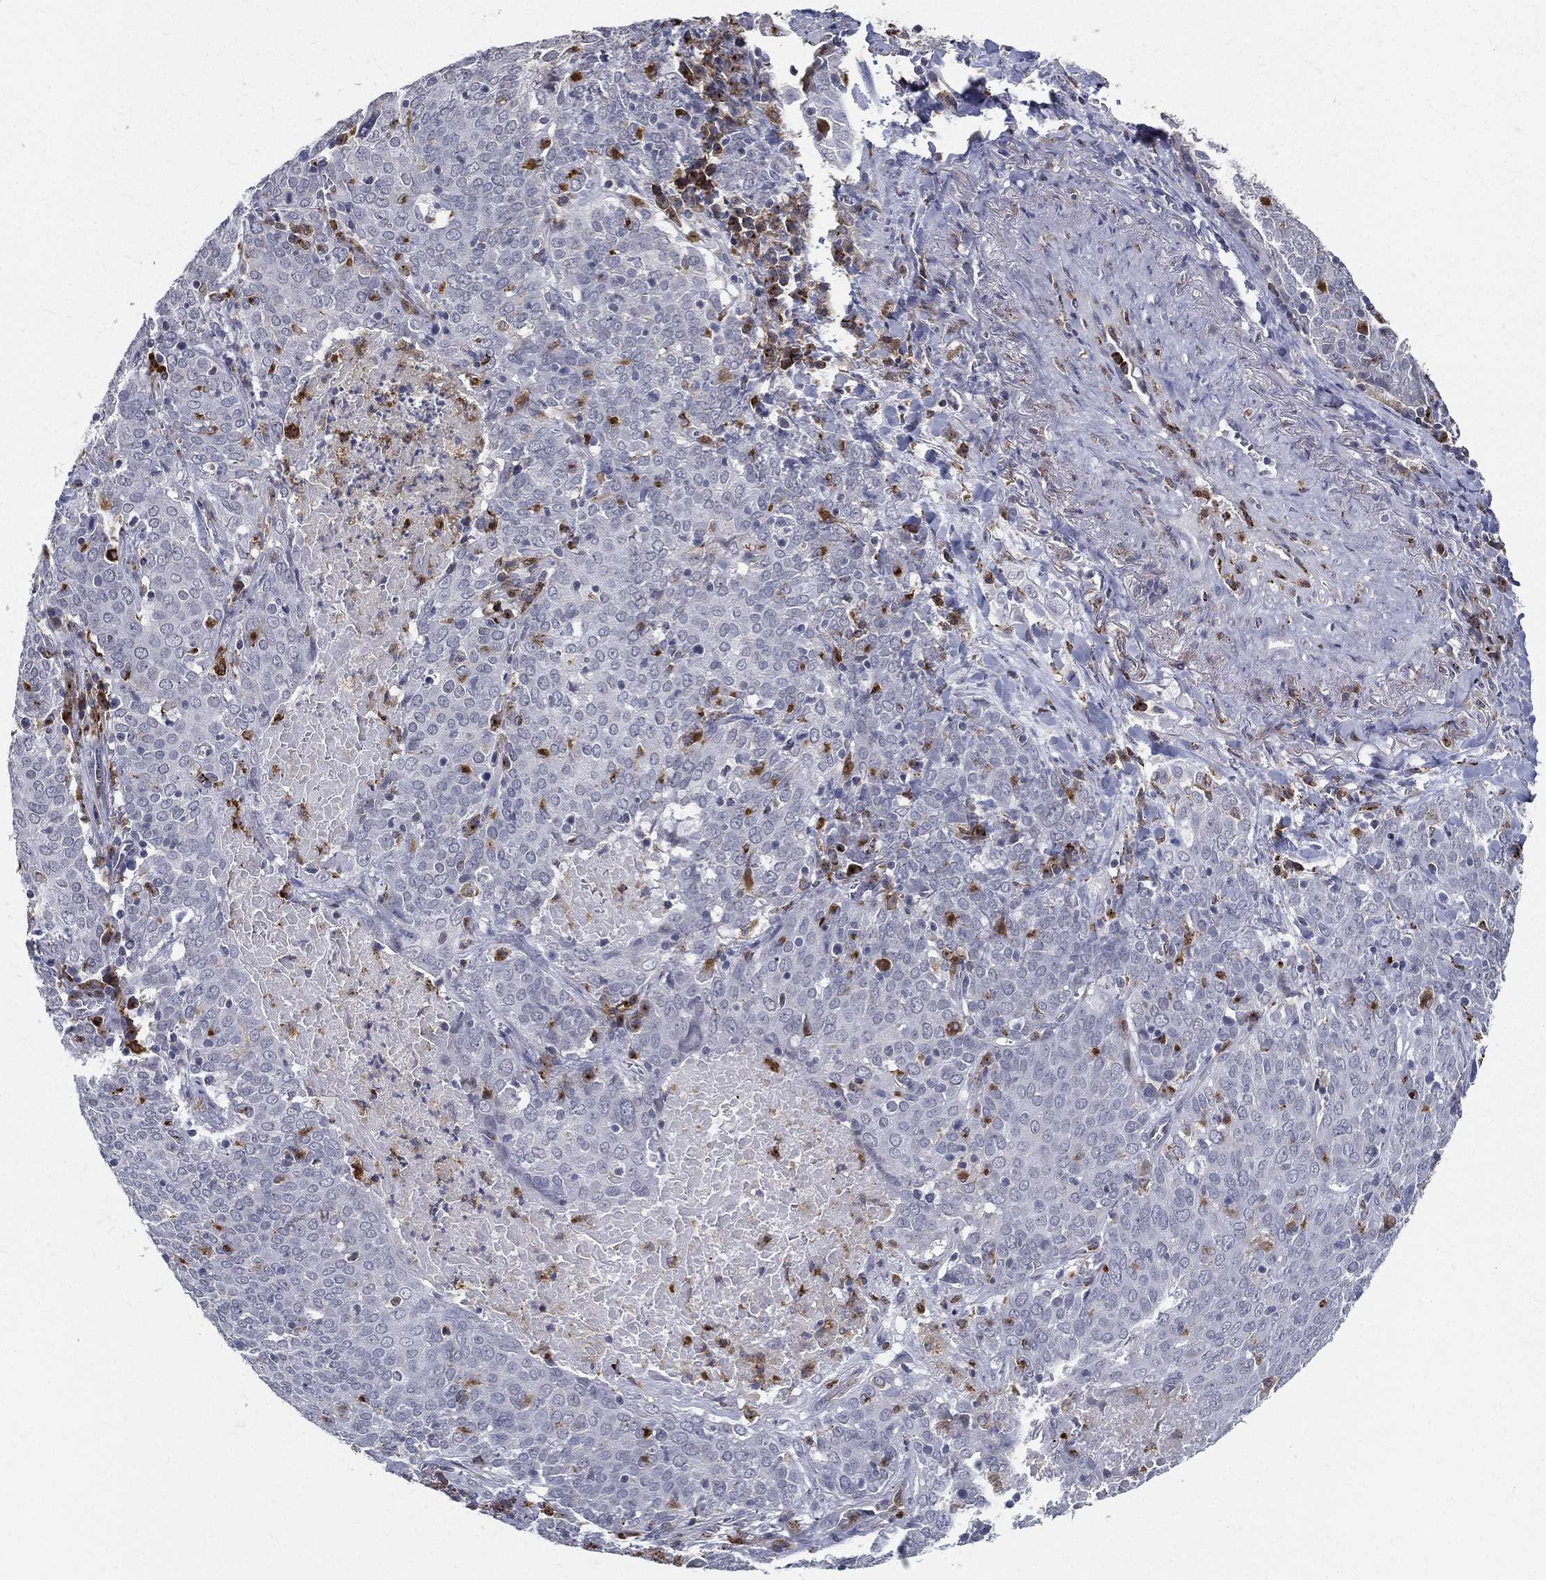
{"staining": {"intensity": "negative", "quantity": "none", "location": "none"}, "tissue": "lung cancer", "cell_type": "Tumor cells", "image_type": "cancer", "snomed": [{"axis": "morphology", "description": "Squamous cell carcinoma, NOS"}, {"axis": "topography", "description": "Lung"}], "caption": "Lung squamous cell carcinoma was stained to show a protein in brown. There is no significant positivity in tumor cells.", "gene": "EVI2B", "patient": {"sex": "male", "age": 82}}